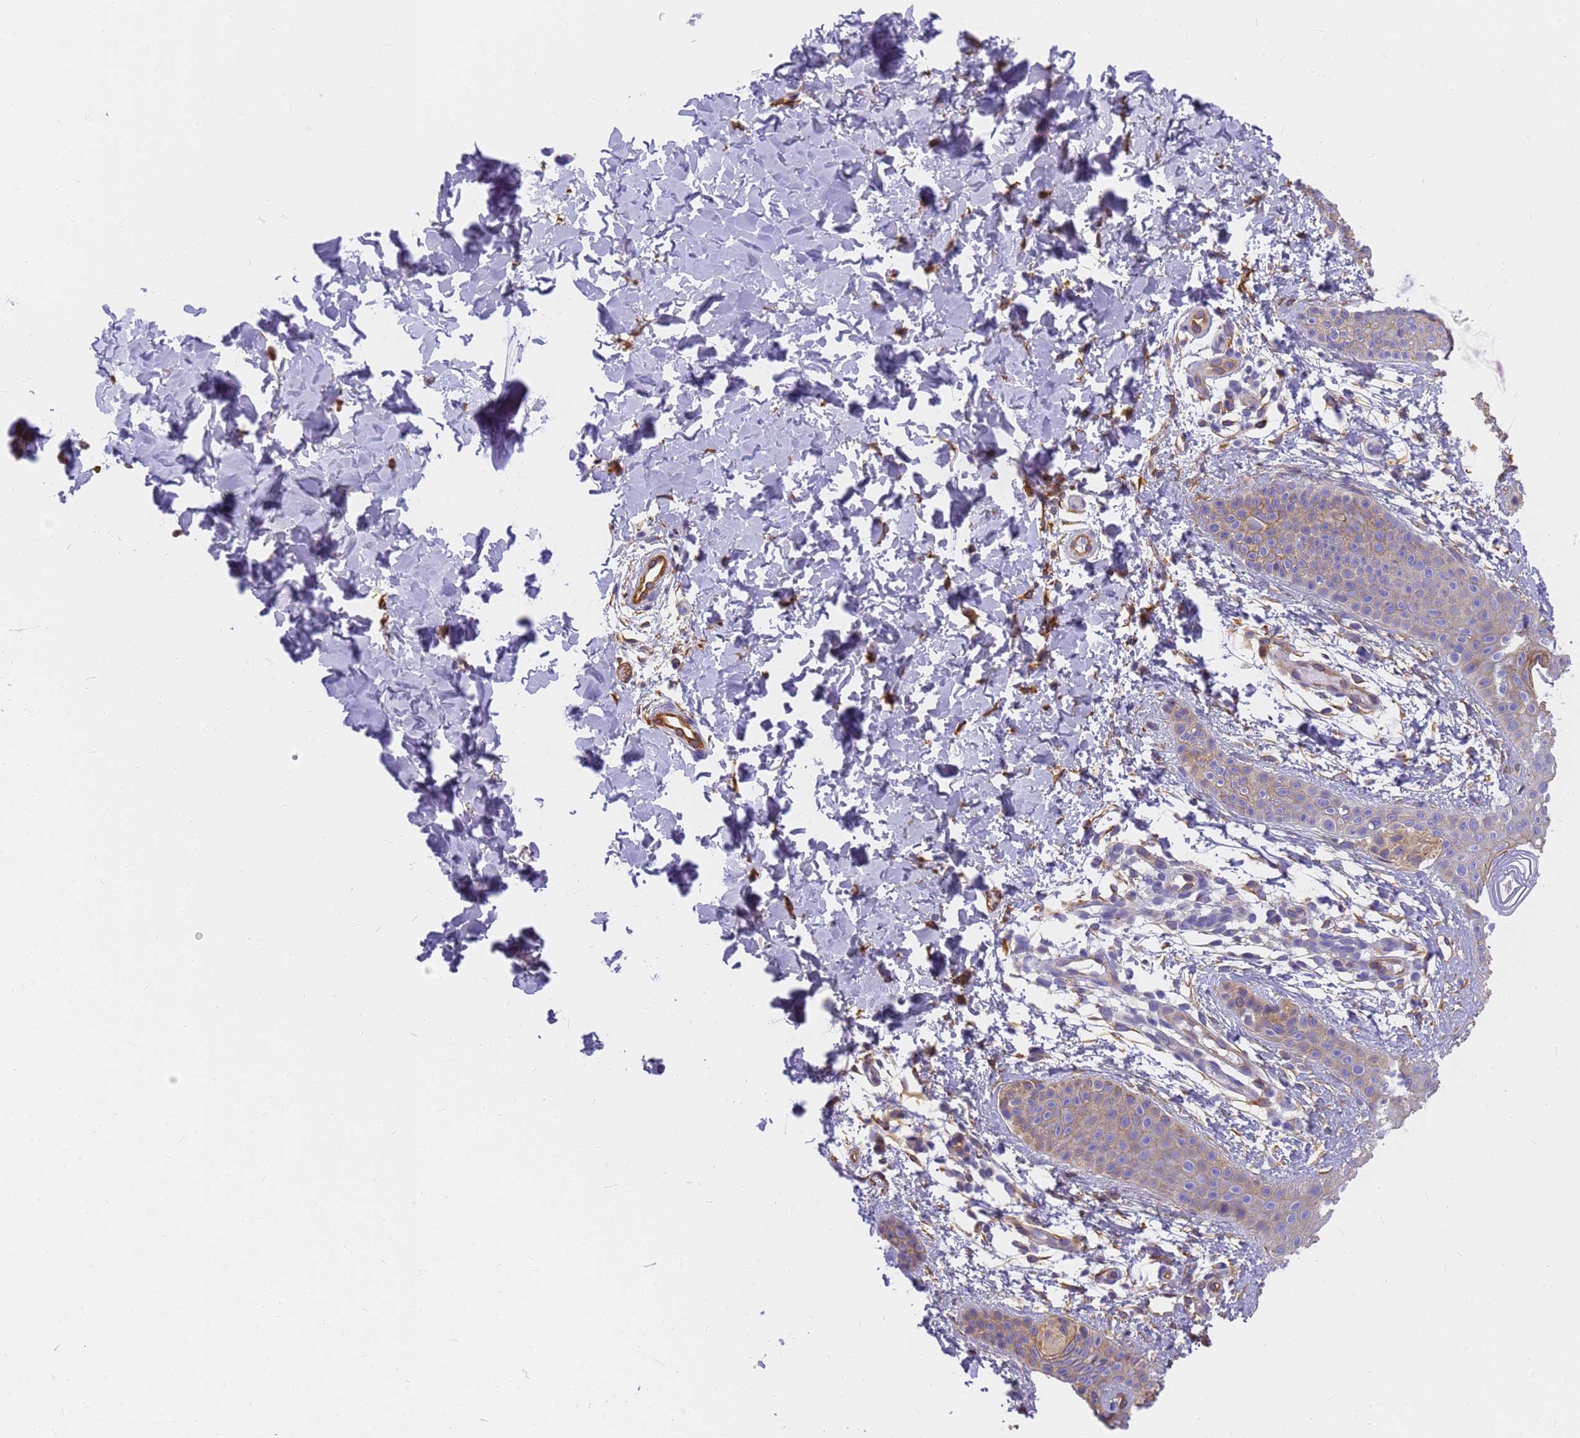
{"staining": {"intensity": "moderate", "quantity": ">75%", "location": "cytoplasmic/membranous"}, "tissue": "skin", "cell_type": "Fibroblasts", "image_type": "normal", "snomed": [{"axis": "morphology", "description": "Normal tissue, NOS"}, {"axis": "topography", "description": "Skin"}], "caption": "Skin stained with immunohistochemistry (IHC) shows moderate cytoplasmic/membranous staining in about >75% of fibroblasts. Nuclei are stained in blue.", "gene": "MVB12A", "patient": {"sex": "male", "age": 36}}